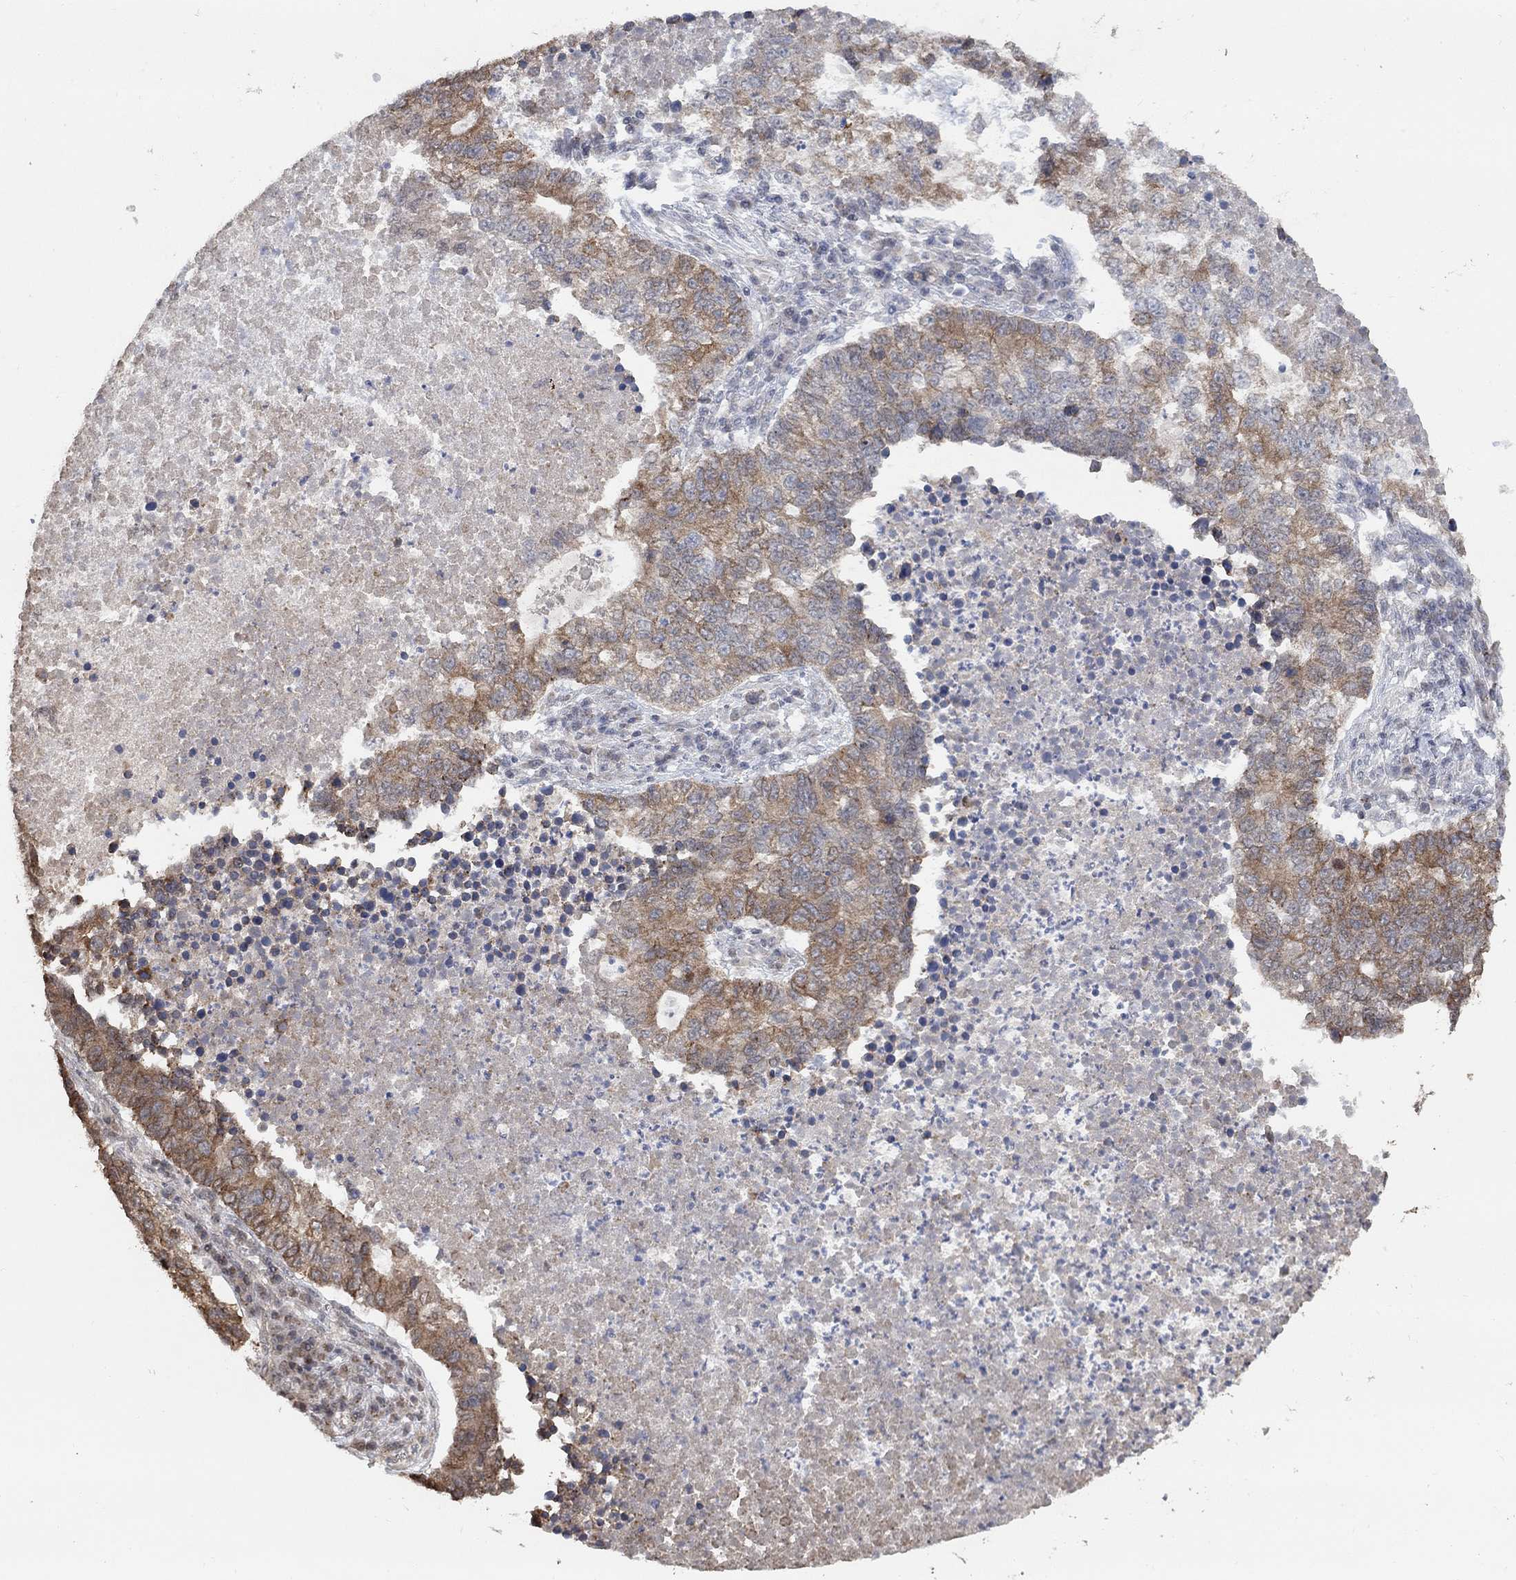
{"staining": {"intensity": "strong", "quantity": "25%-75%", "location": "cytoplasmic/membranous"}, "tissue": "lung cancer", "cell_type": "Tumor cells", "image_type": "cancer", "snomed": [{"axis": "morphology", "description": "Adenocarcinoma, NOS"}, {"axis": "topography", "description": "Lung"}], "caption": "This micrograph displays lung cancer (adenocarcinoma) stained with IHC to label a protein in brown. The cytoplasmic/membranous of tumor cells show strong positivity for the protein. Nuclei are counter-stained blue.", "gene": "UNC5B", "patient": {"sex": "male", "age": 57}}